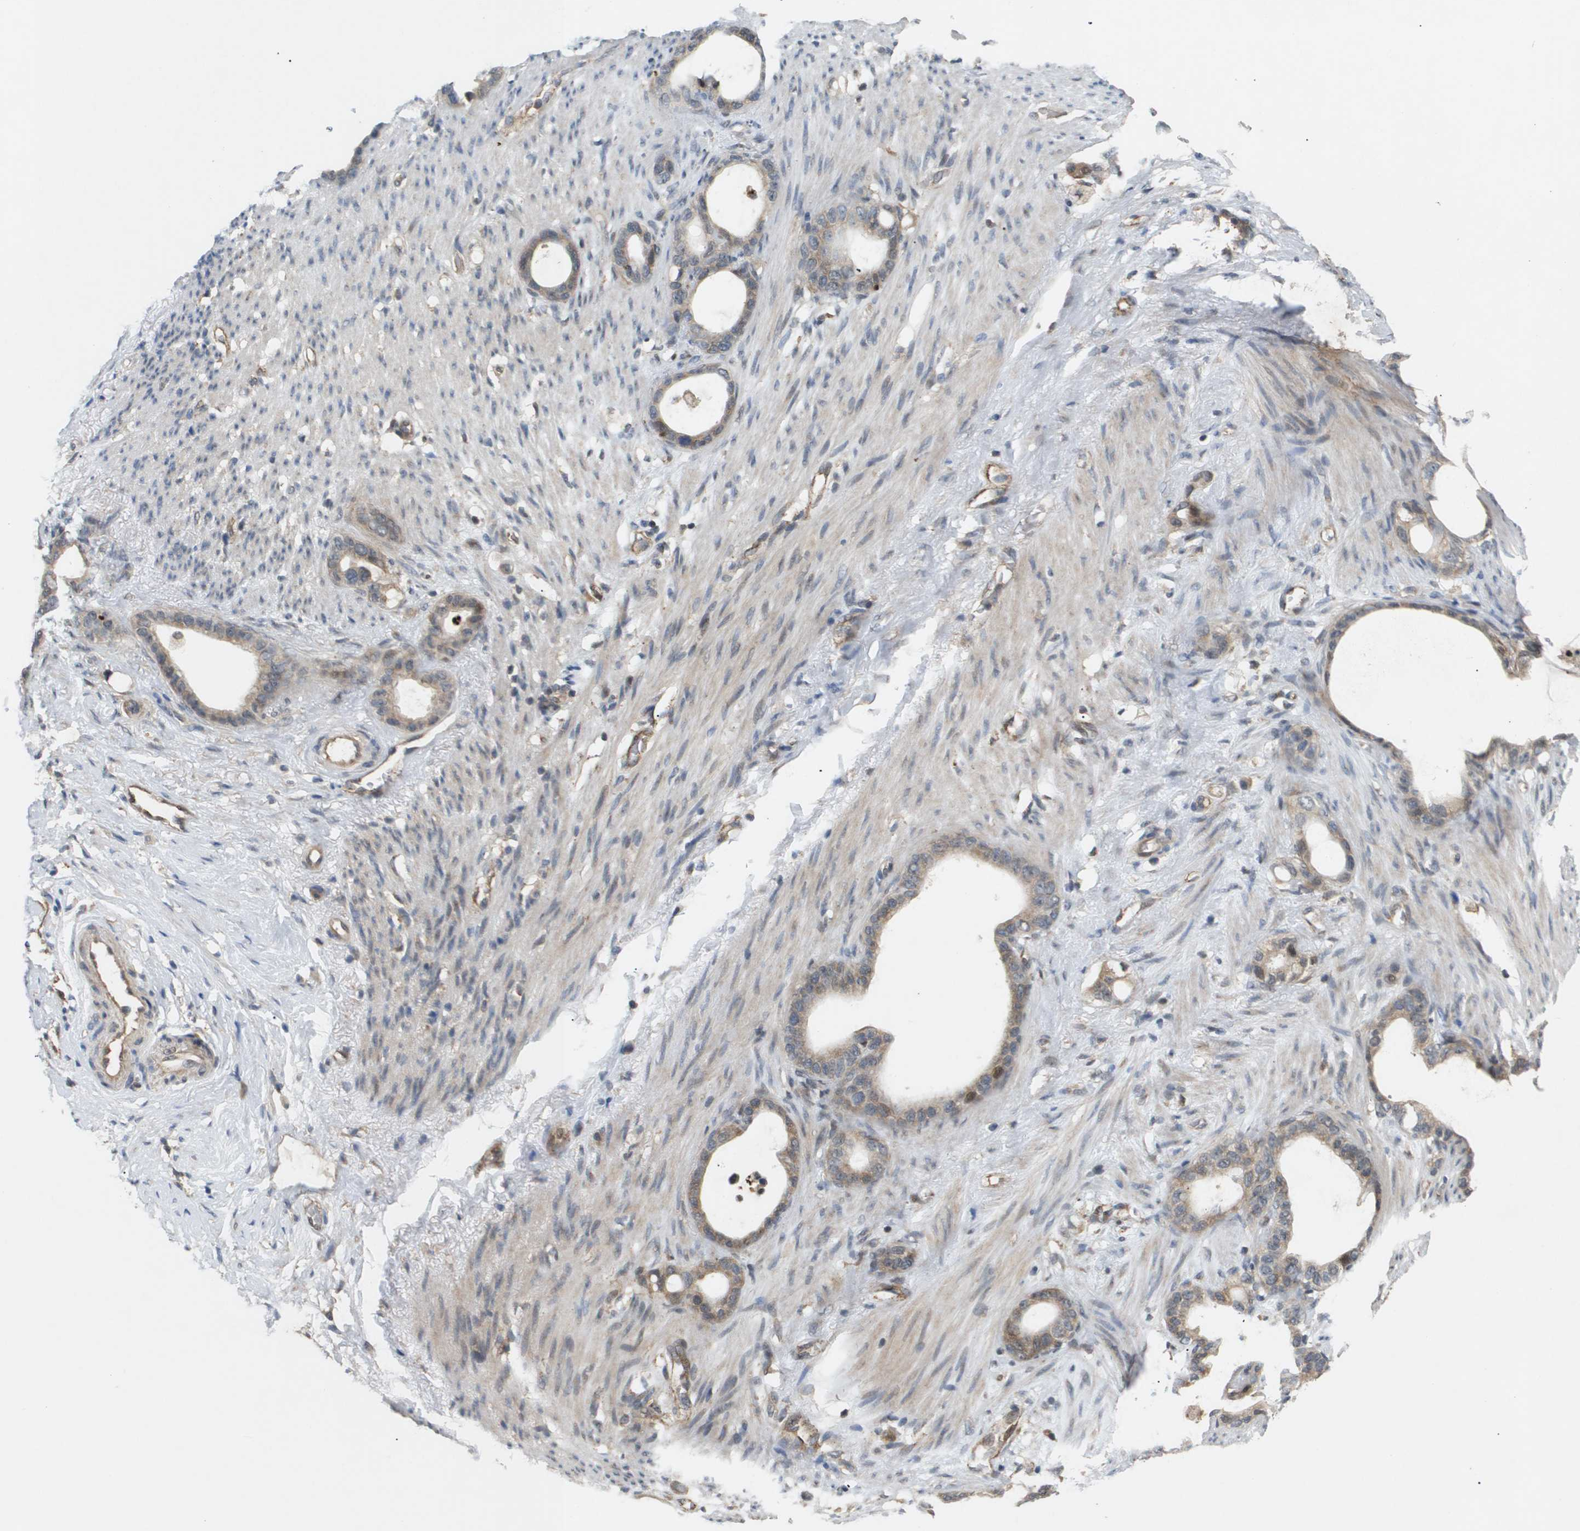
{"staining": {"intensity": "moderate", "quantity": ">75%", "location": "cytoplasmic/membranous"}, "tissue": "stomach cancer", "cell_type": "Tumor cells", "image_type": "cancer", "snomed": [{"axis": "morphology", "description": "Adenocarcinoma, NOS"}, {"axis": "topography", "description": "Stomach"}], "caption": "Immunohistochemistry micrograph of stomach cancer (adenocarcinoma) stained for a protein (brown), which exhibits medium levels of moderate cytoplasmic/membranous staining in approximately >75% of tumor cells.", "gene": "PDGFB", "patient": {"sex": "female", "age": 75}}